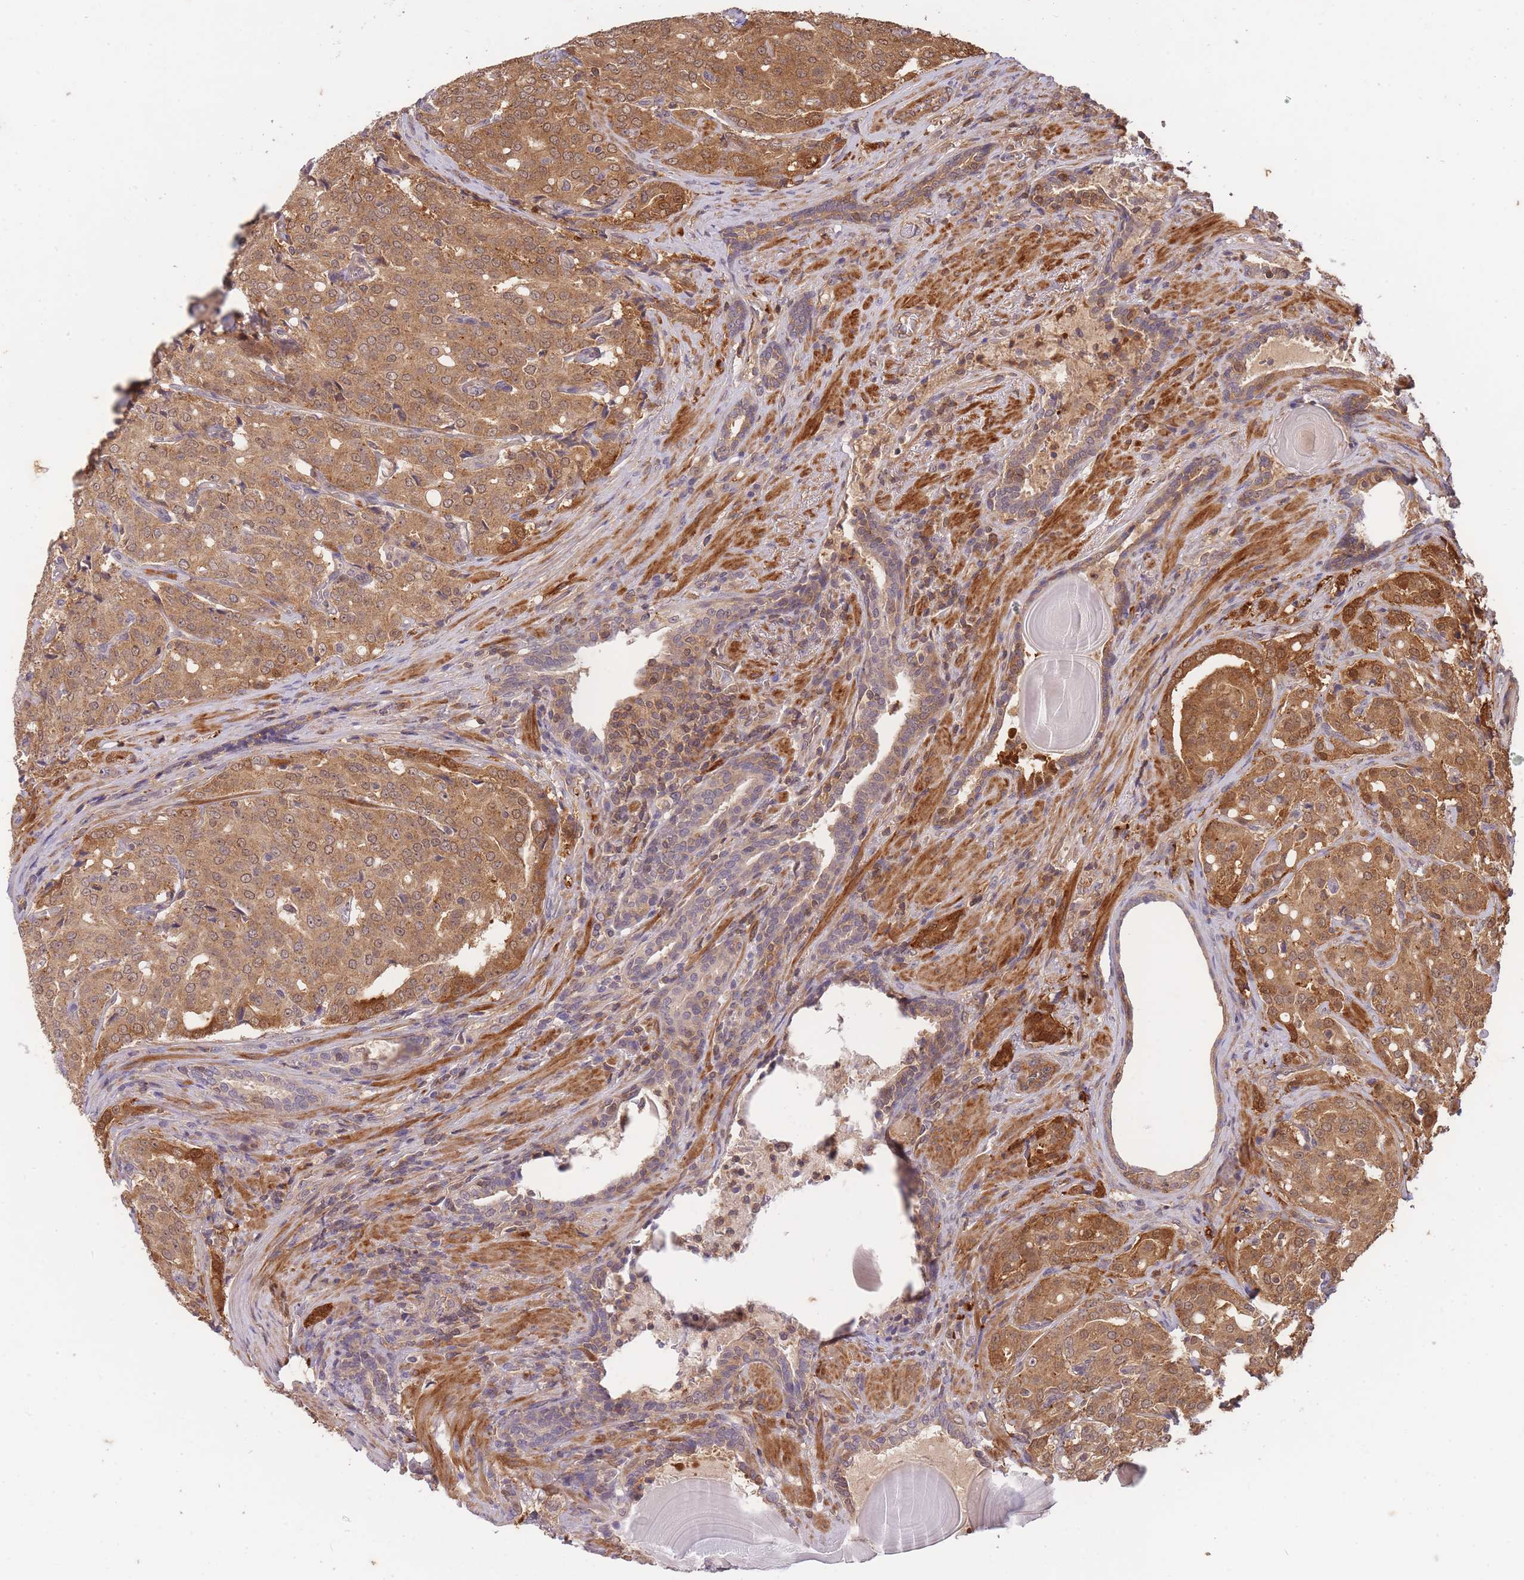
{"staining": {"intensity": "moderate", "quantity": ">75%", "location": "cytoplasmic/membranous,nuclear"}, "tissue": "prostate cancer", "cell_type": "Tumor cells", "image_type": "cancer", "snomed": [{"axis": "morphology", "description": "Adenocarcinoma, High grade"}, {"axis": "topography", "description": "Prostate"}], "caption": "Human prostate high-grade adenocarcinoma stained with a protein marker exhibits moderate staining in tumor cells.", "gene": "ST8SIA4", "patient": {"sex": "male", "age": 68}}